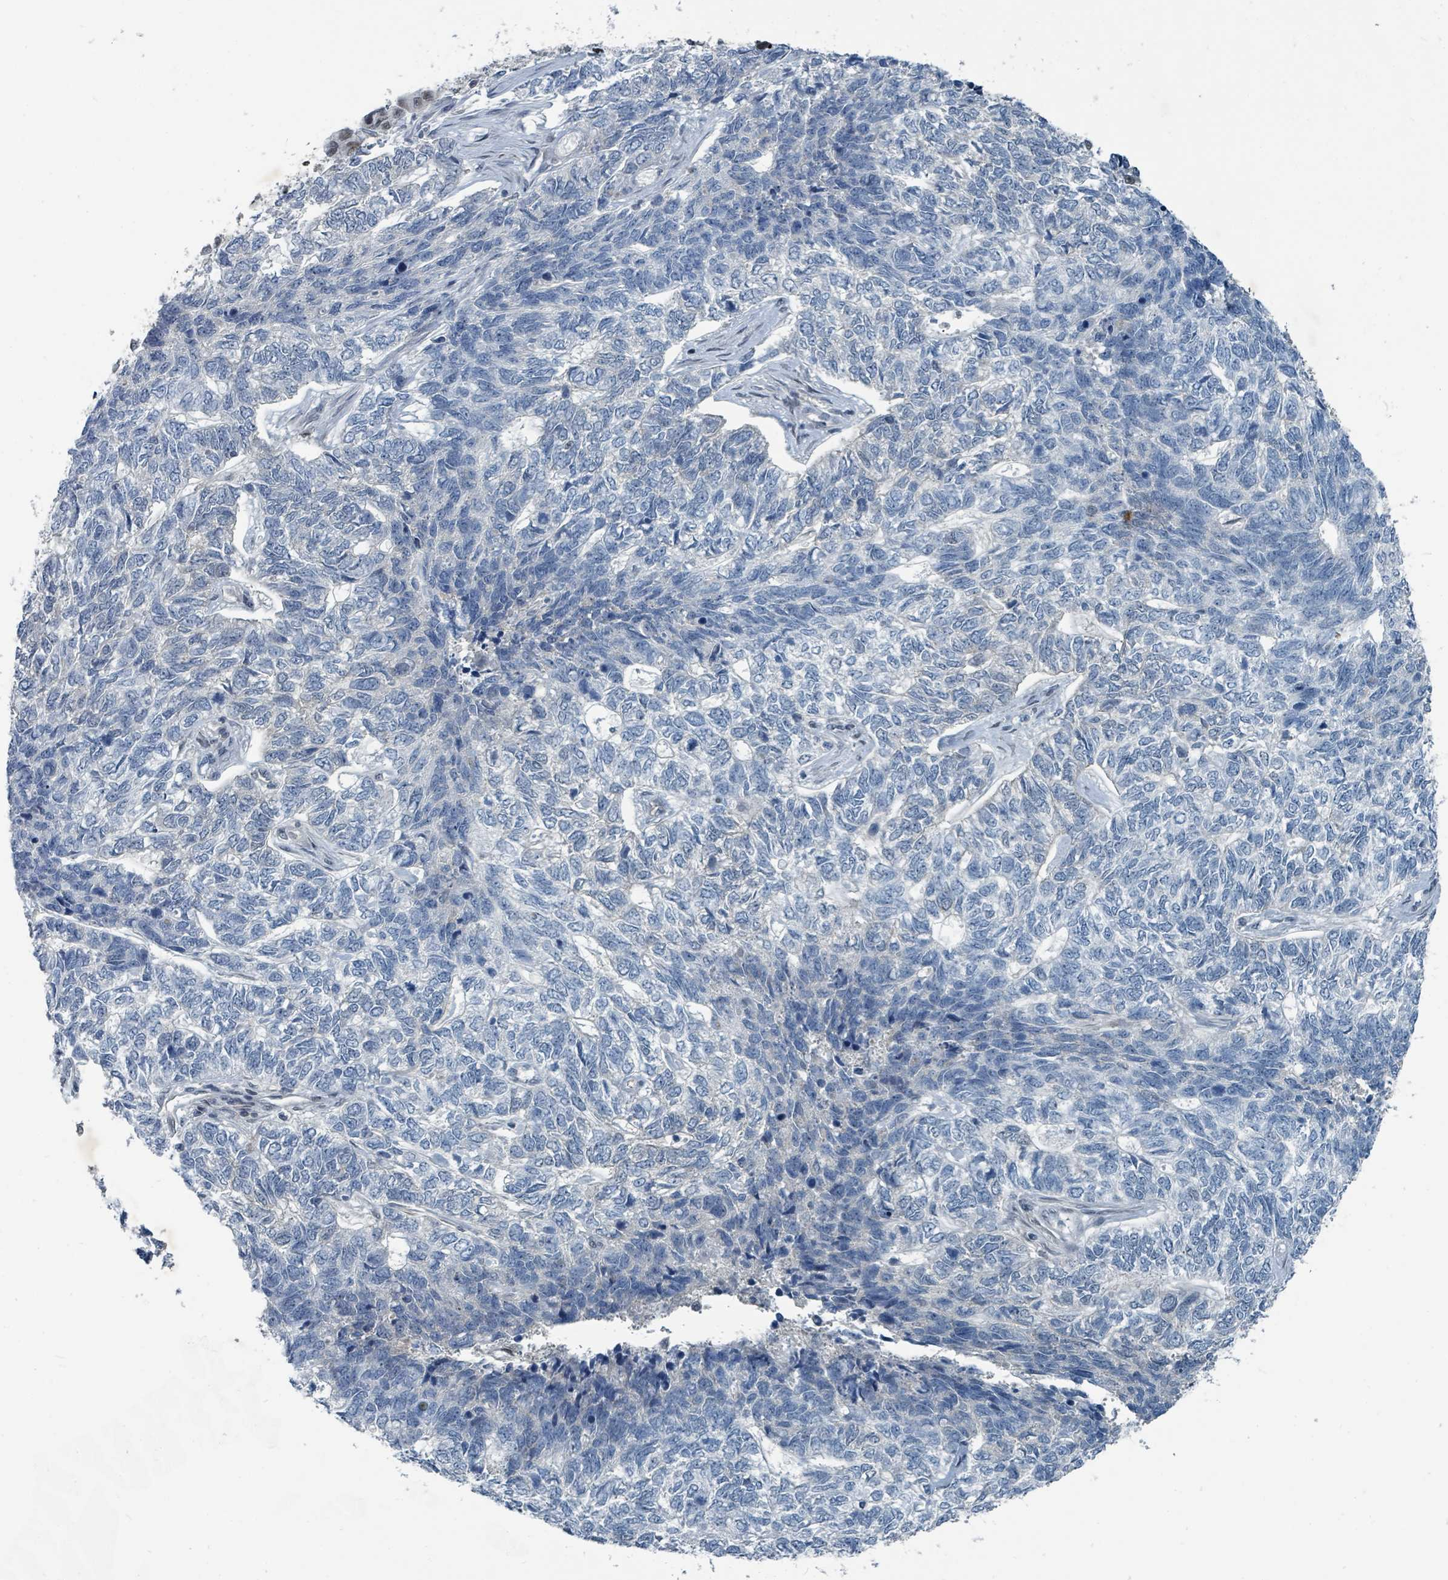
{"staining": {"intensity": "negative", "quantity": "none", "location": "none"}, "tissue": "skin cancer", "cell_type": "Tumor cells", "image_type": "cancer", "snomed": [{"axis": "morphology", "description": "Basal cell carcinoma"}, {"axis": "topography", "description": "Skin"}], "caption": "IHC of human basal cell carcinoma (skin) demonstrates no positivity in tumor cells.", "gene": "UCK1", "patient": {"sex": "female", "age": 65}}